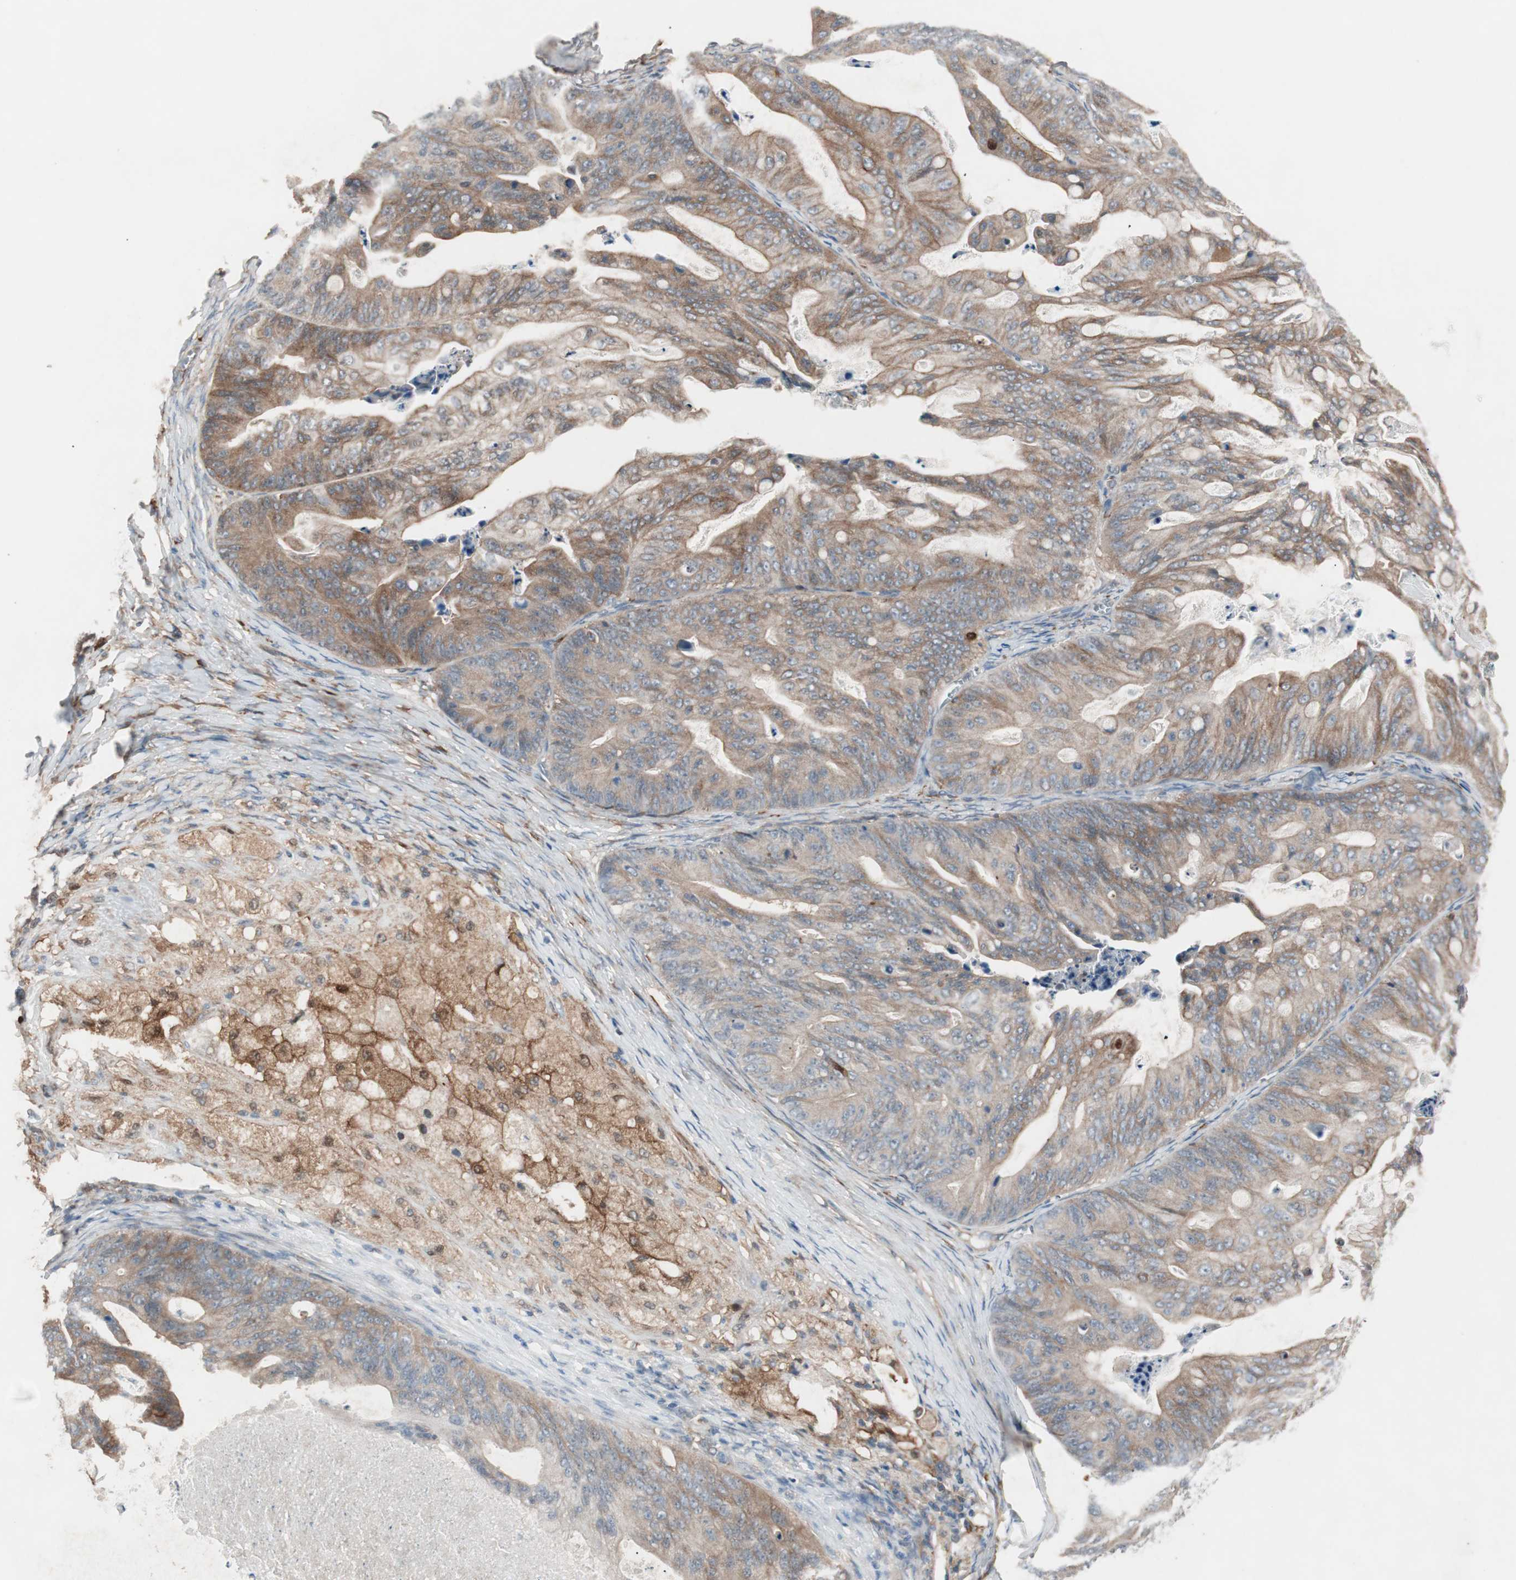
{"staining": {"intensity": "moderate", "quantity": ">75%", "location": "cytoplasmic/membranous"}, "tissue": "ovarian cancer", "cell_type": "Tumor cells", "image_type": "cancer", "snomed": [{"axis": "morphology", "description": "Cystadenocarcinoma, mucinous, NOS"}, {"axis": "topography", "description": "Ovary"}], "caption": "This photomicrograph demonstrates immunohistochemistry staining of human mucinous cystadenocarcinoma (ovarian), with medium moderate cytoplasmic/membranous expression in about >75% of tumor cells.", "gene": "STAB1", "patient": {"sex": "female", "age": 36}}